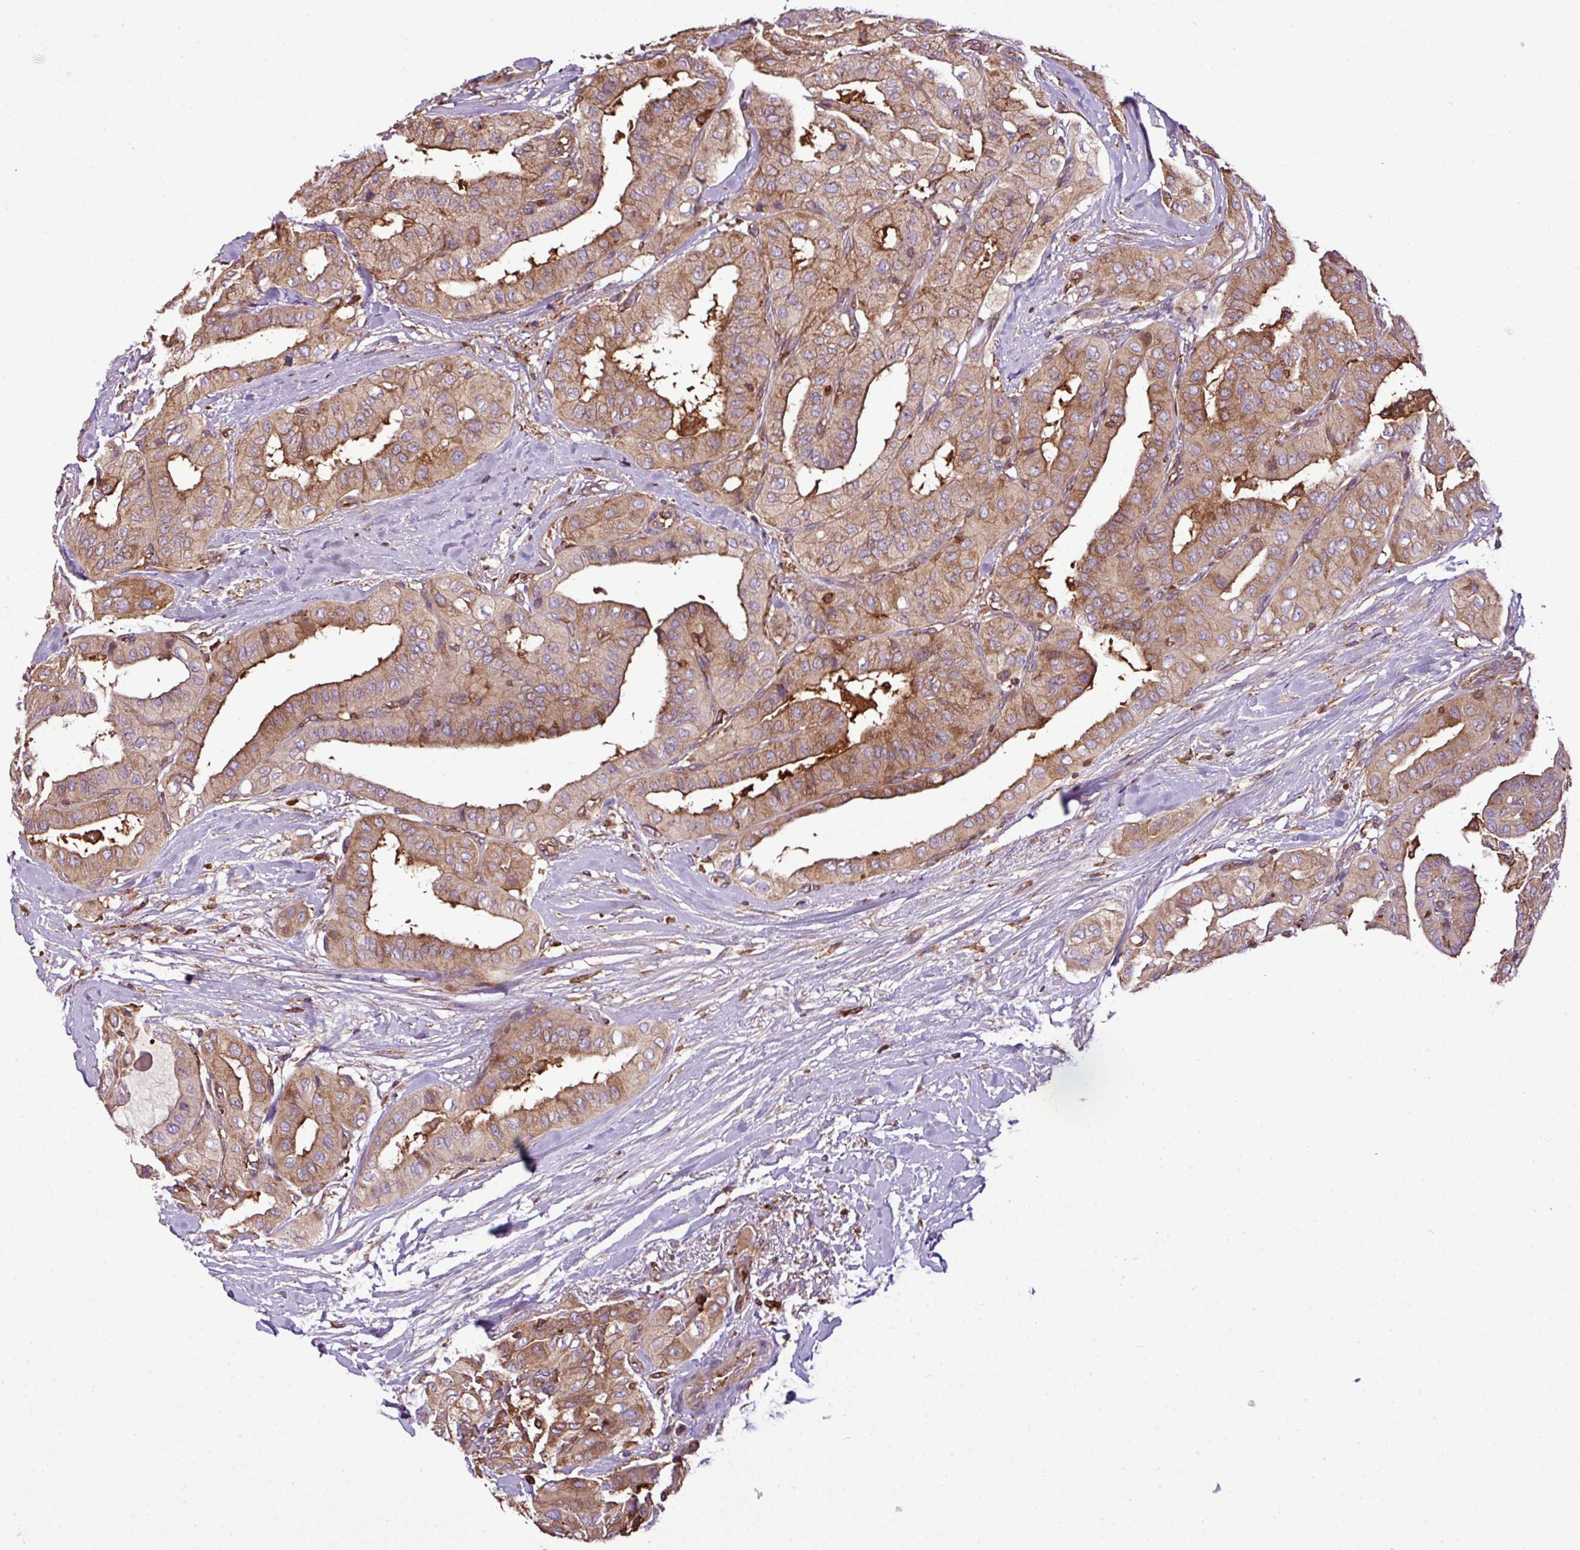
{"staining": {"intensity": "moderate", "quantity": ">75%", "location": "cytoplasmic/membranous"}, "tissue": "thyroid cancer", "cell_type": "Tumor cells", "image_type": "cancer", "snomed": [{"axis": "morphology", "description": "Papillary adenocarcinoma, NOS"}, {"axis": "topography", "description": "Thyroid gland"}], "caption": "The image displays a brown stain indicating the presence of a protein in the cytoplasmic/membranous of tumor cells in thyroid cancer.", "gene": "PGAP6", "patient": {"sex": "female", "age": 59}}